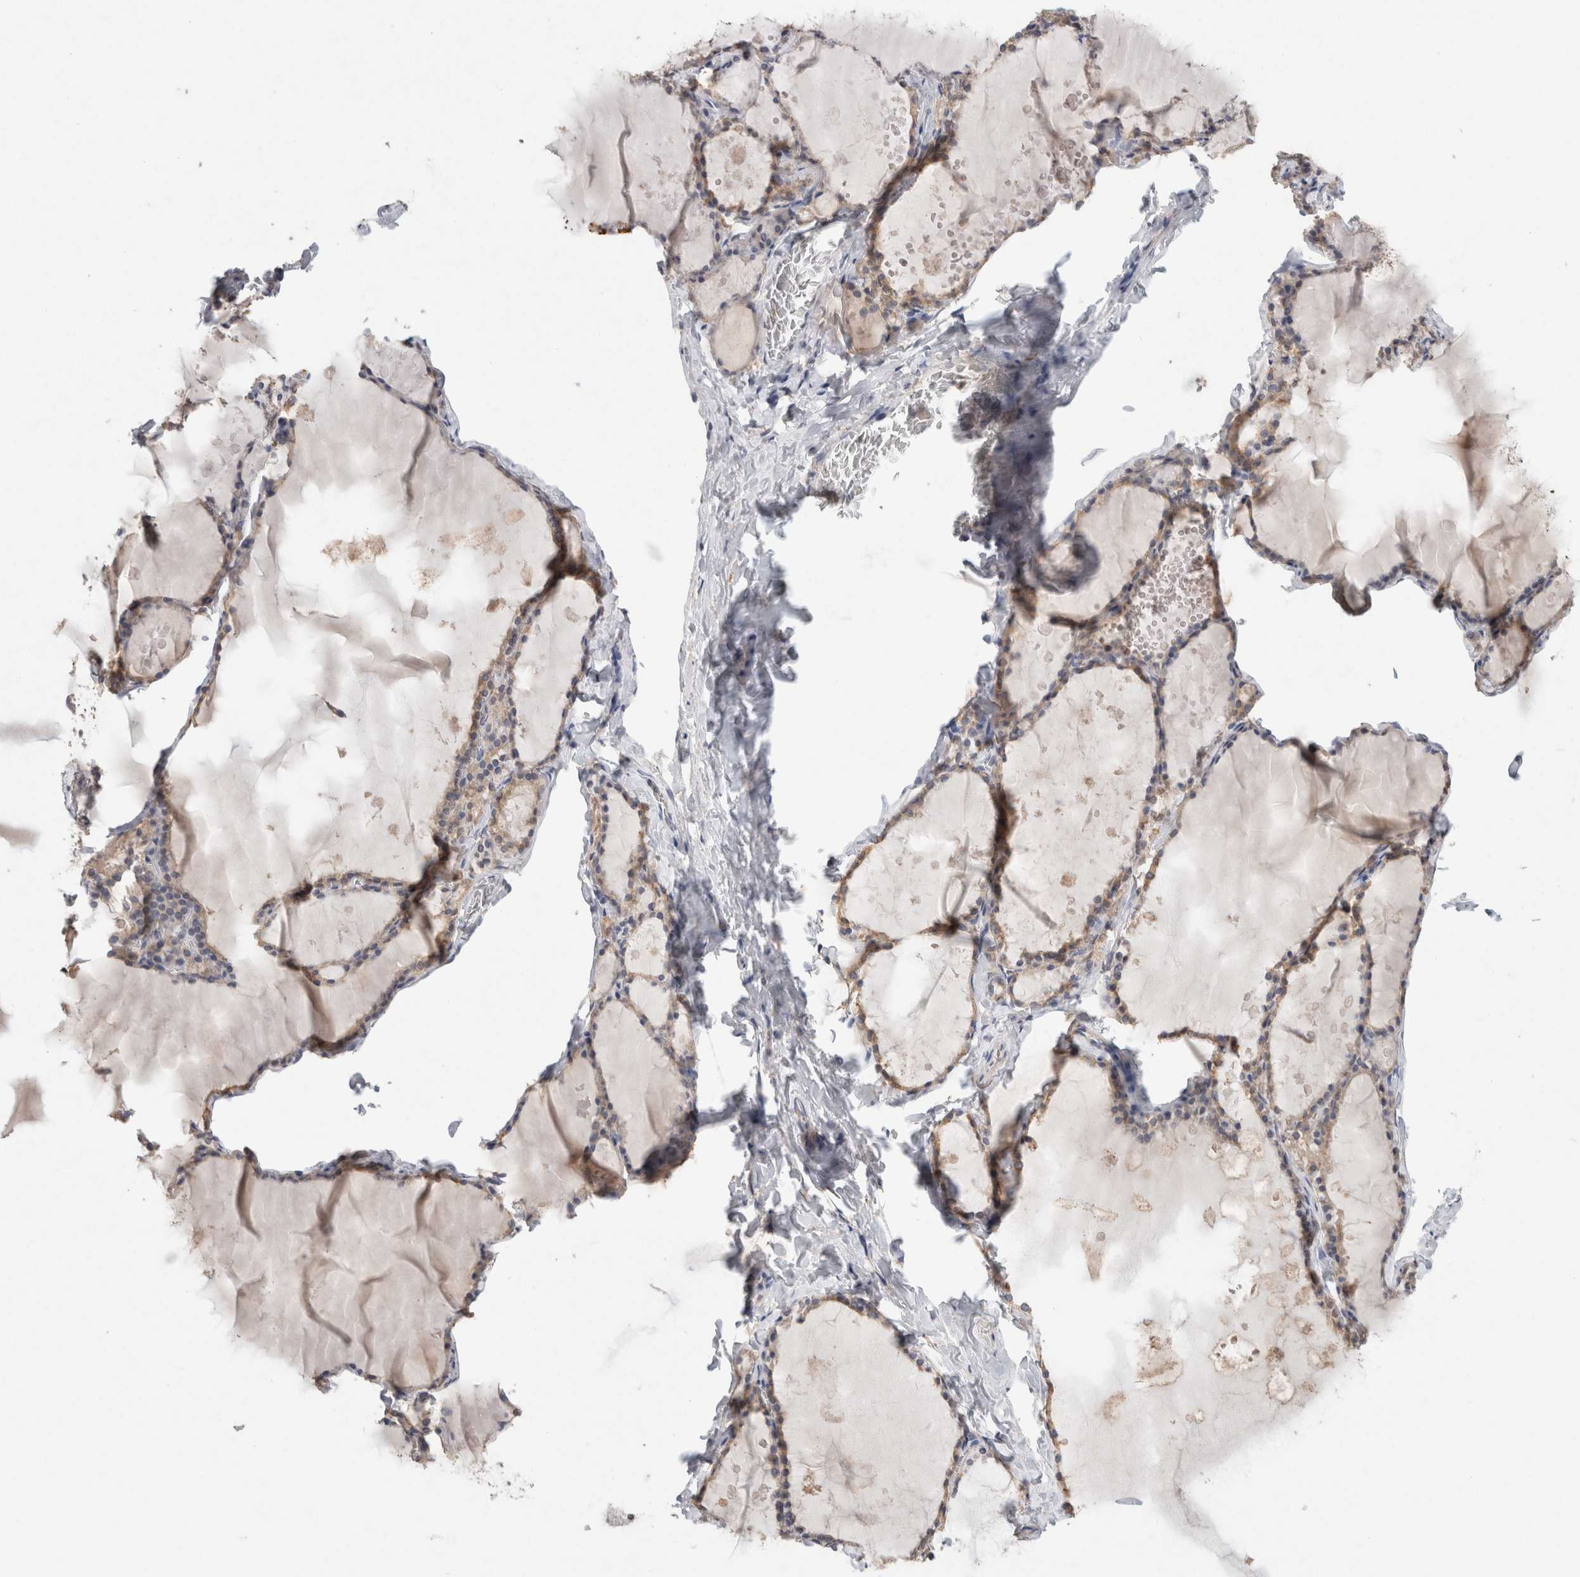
{"staining": {"intensity": "moderate", "quantity": ">75%", "location": "cytoplasmic/membranous"}, "tissue": "thyroid gland", "cell_type": "Glandular cells", "image_type": "normal", "snomed": [{"axis": "morphology", "description": "Normal tissue, NOS"}, {"axis": "topography", "description": "Thyroid gland"}], "caption": "Glandular cells reveal medium levels of moderate cytoplasmic/membranous staining in about >75% of cells in normal human thyroid gland.", "gene": "RAB14", "patient": {"sex": "male", "age": 56}}